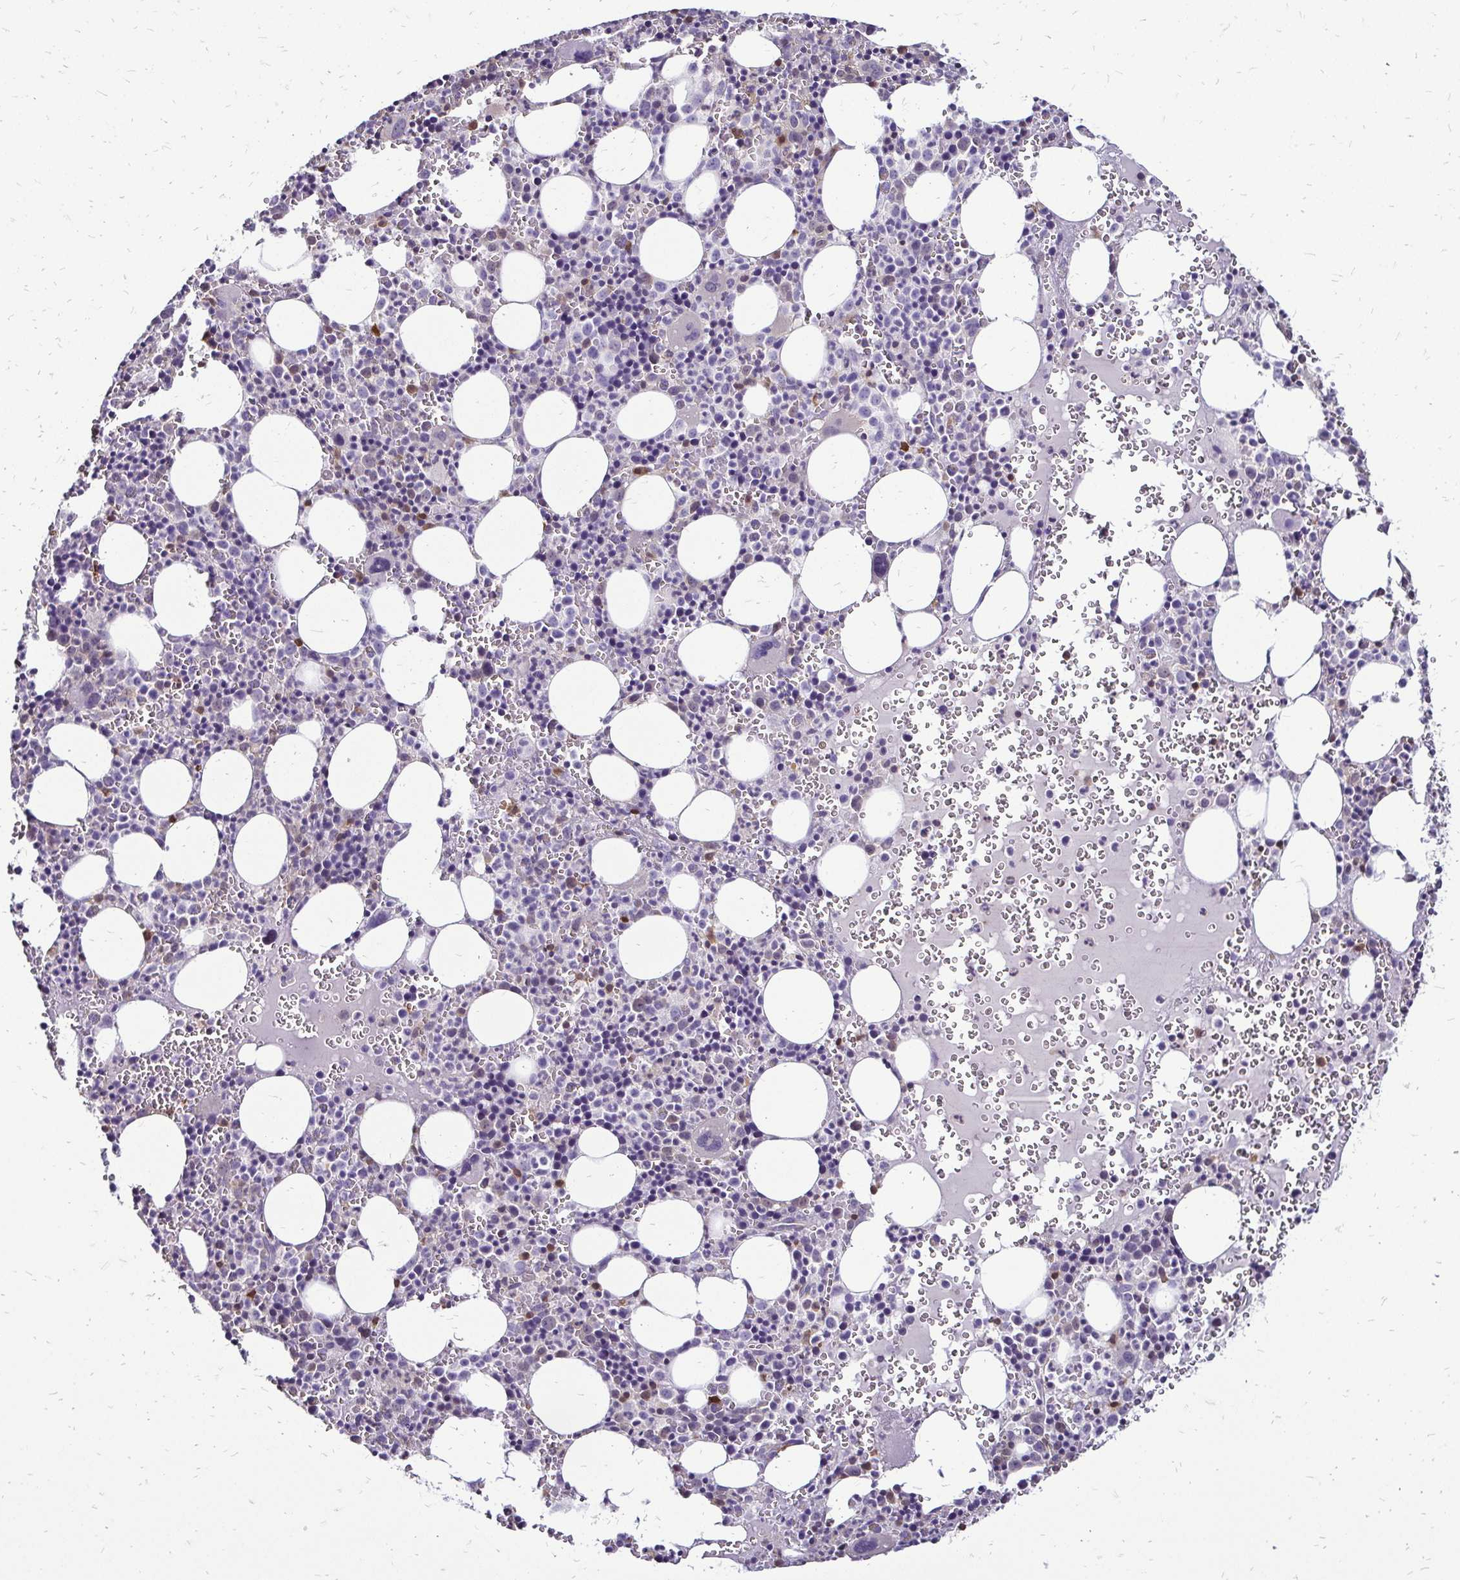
{"staining": {"intensity": "weak", "quantity": "<25%", "location": "cytoplasmic/membranous"}, "tissue": "bone marrow", "cell_type": "Hematopoietic cells", "image_type": "normal", "snomed": [{"axis": "morphology", "description": "Normal tissue, NOS"}, {"axis": "topography", "description": "Bone marrow"}], "caption": "The immunohistochemistry image has no significant positivity in hematopoietic cells of bone marrow. (Immunohistochemistry, brightfield microscopy, high magnification).", "gene": "ZFP1", "patient": {"sex": "male", "age": 63}}